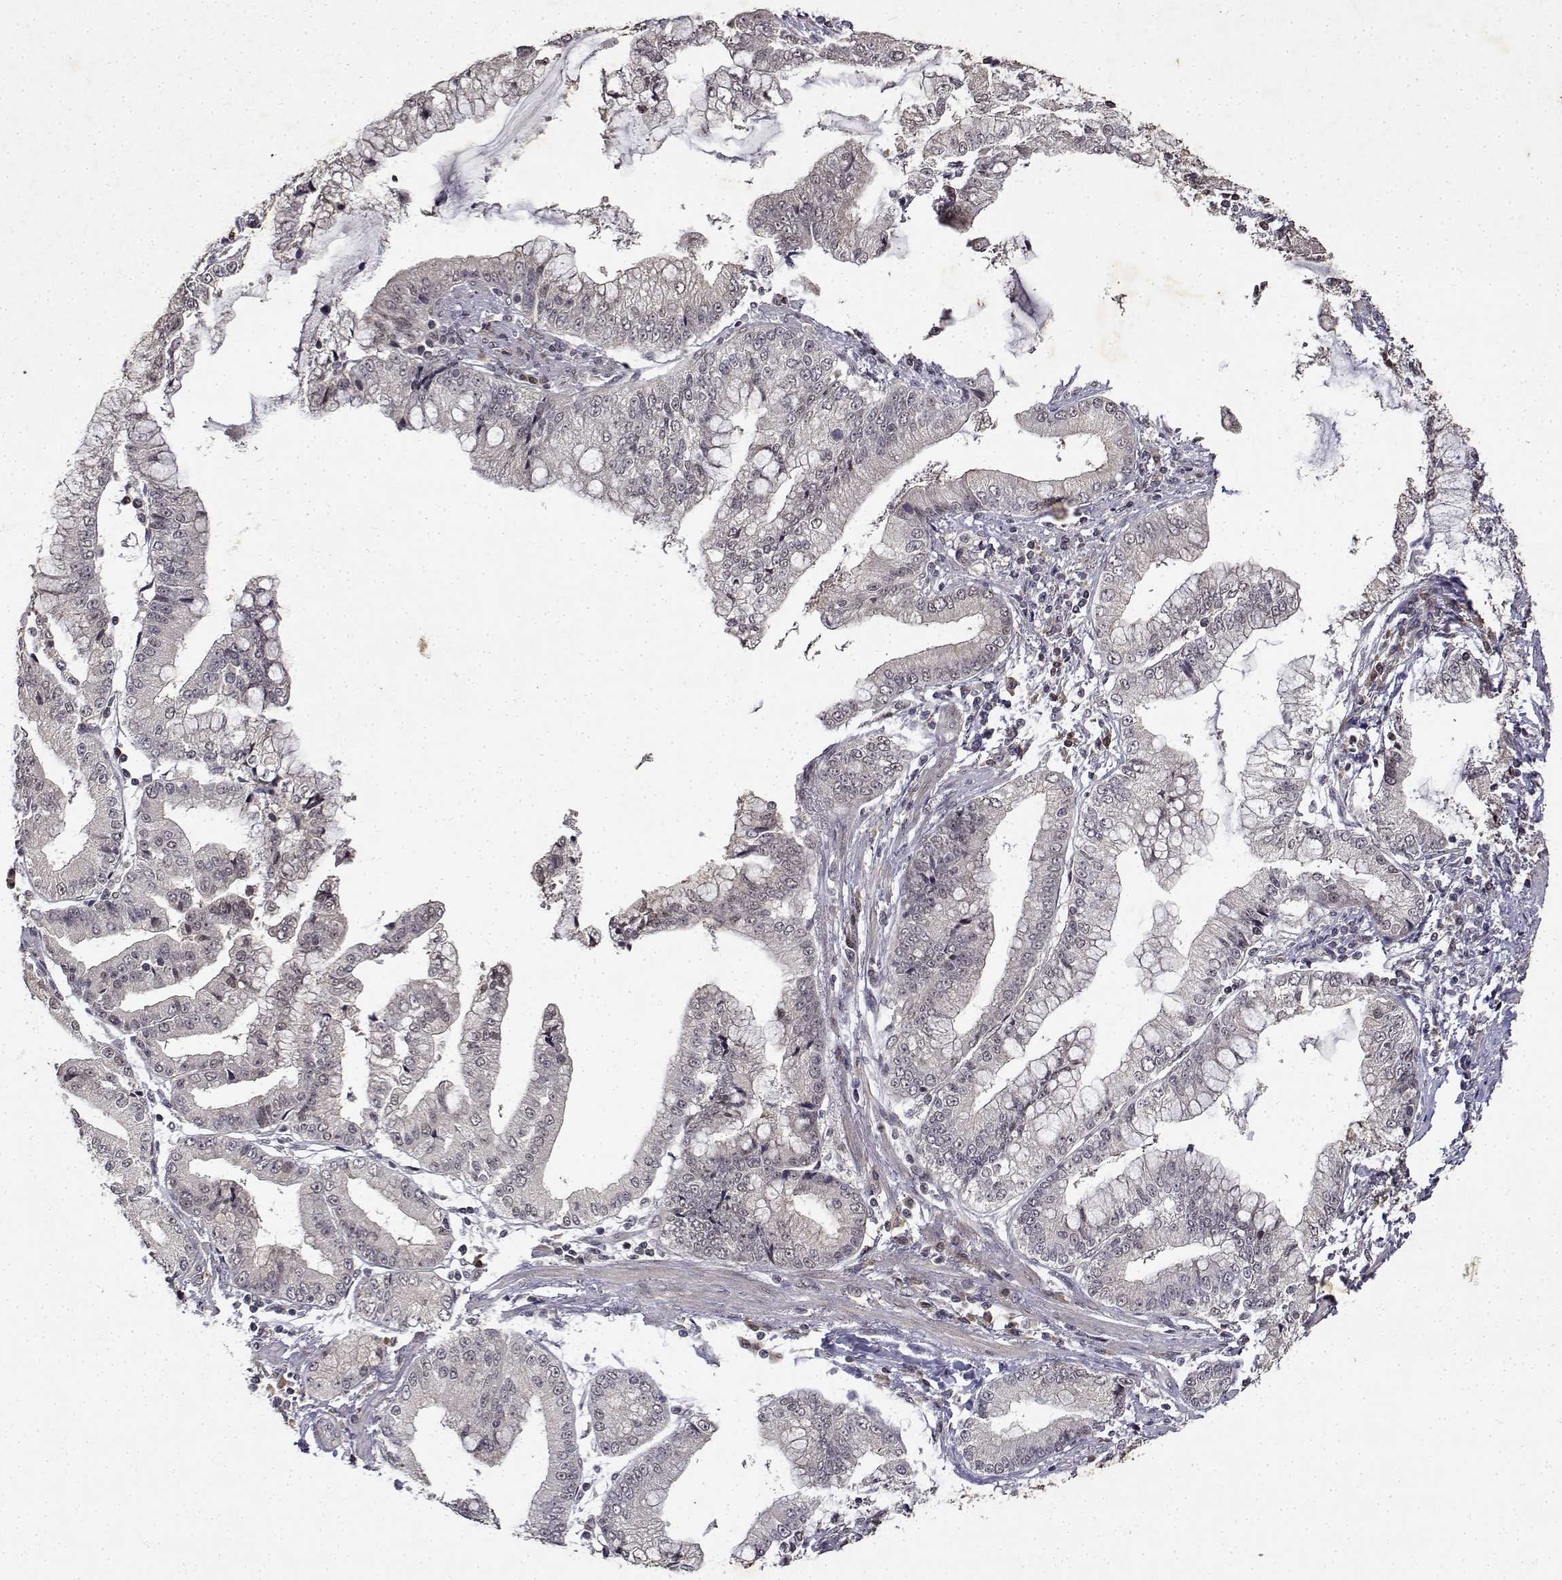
{"staining": {"intensity": "negative", "quantity": "none", "location": "none"}, "tissue": "stomach cancer", "cell_type": "Tumor cells", "image_type": "cancer", "snomed": [{"axis": "morphology", "description": "Adenocarcinoma, NOS"}, {"axis": "topography", "description": "Stomach, upper"}], "caption": "Stomach cancer (adenocarcinoma) was stained to show a protein in brown. There is no significant positivity in tumor cells.", "gene": "BDNF", "patient": {"sex": "female", "age": 74}}